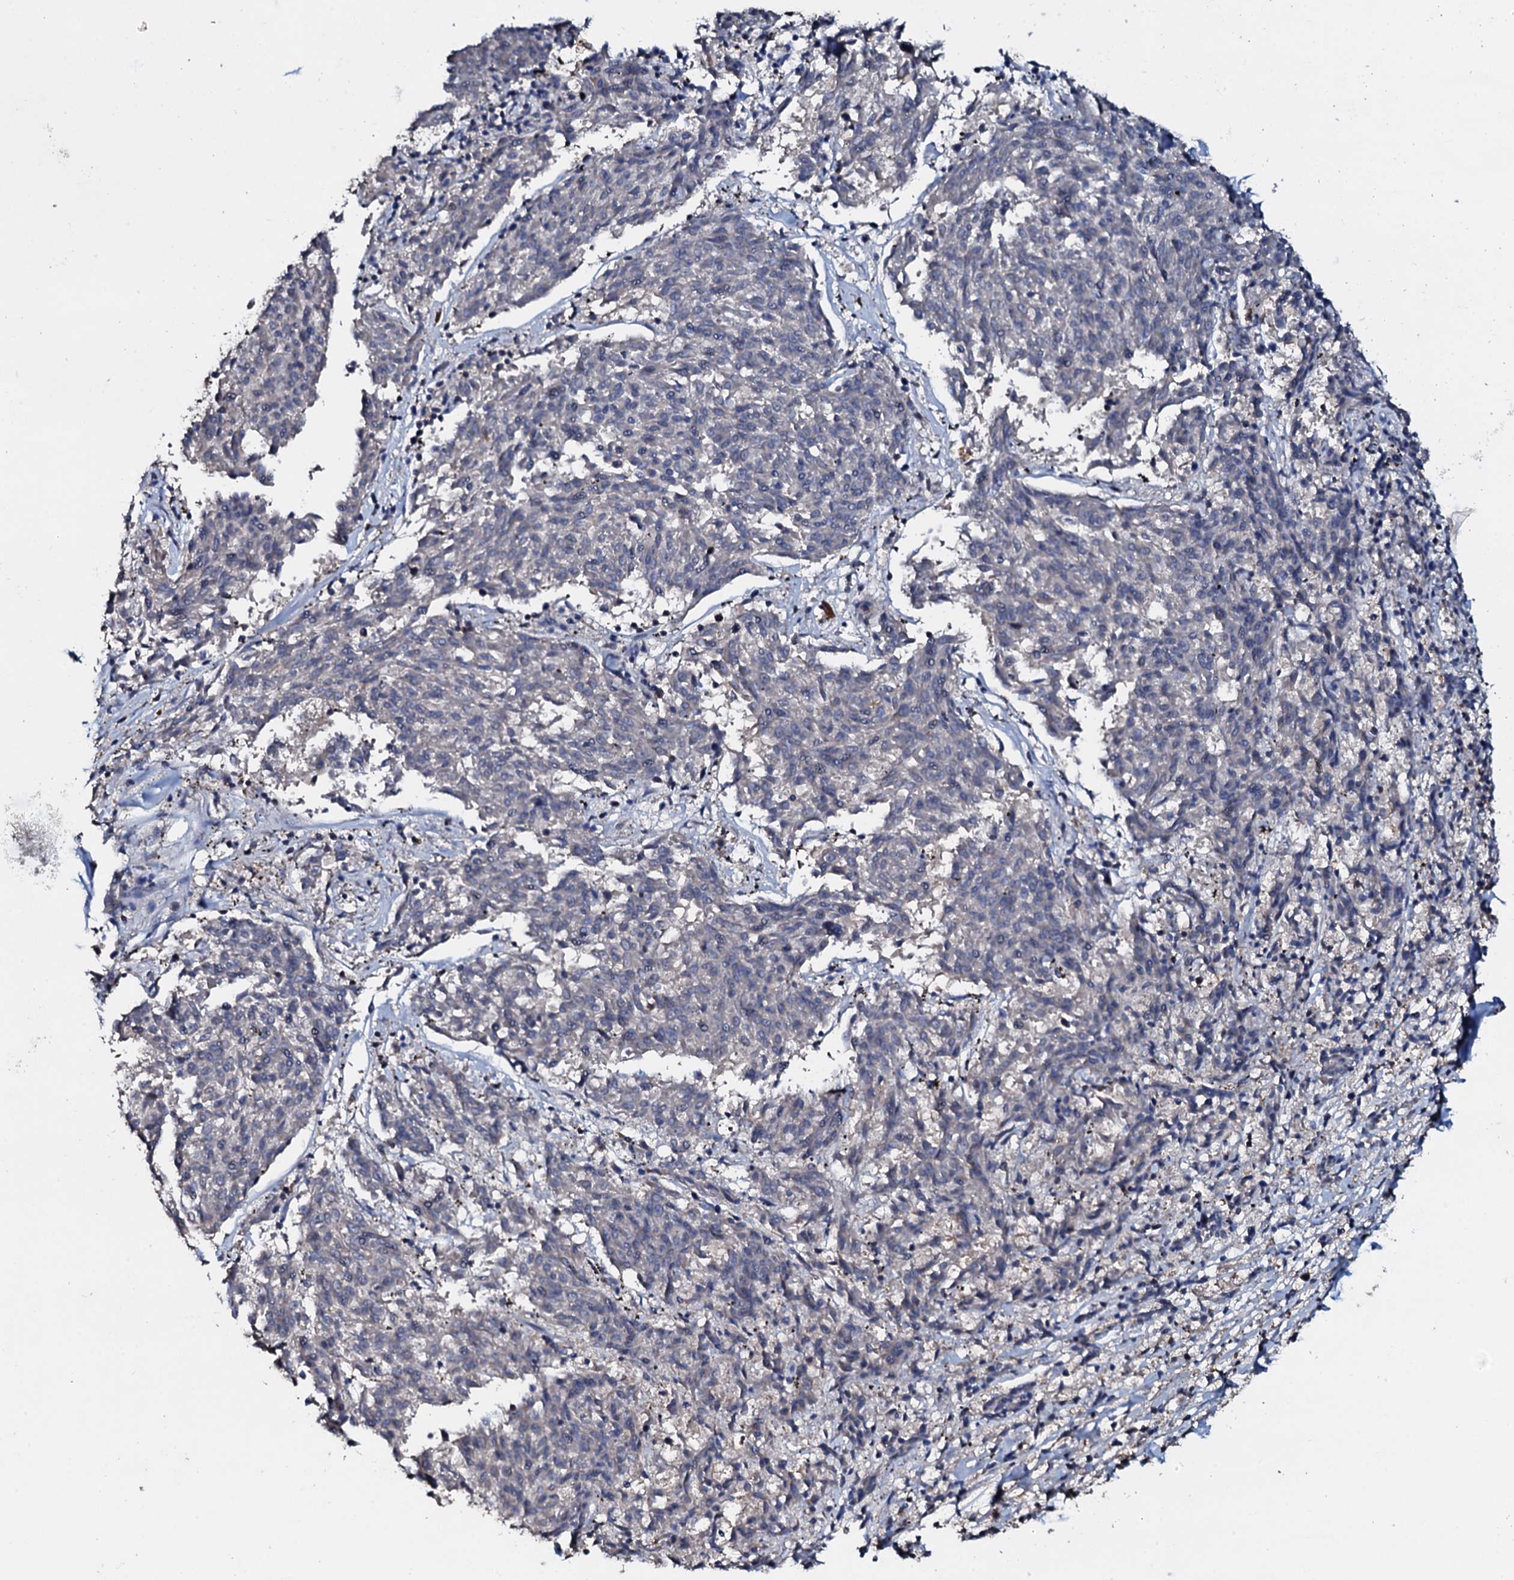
{"staining": {"intensity": "negative", "quantity": "none", "location": "none"}, "tissue": "melanoma", "cell_type": "Tumor cells", "image_type": "cancer", "snomed": [{"axis": "morphology", "description": "Malignant melanoma, NOS"}, {"axis": "topography", "description": "Skin"}], "caption": "IHC micrograph of human malignant melanoma stained for a protein (brown), which shows no staining in tumor cells.", "gene": "GRK2", "patient": {"sex": "female", "age": 72}}